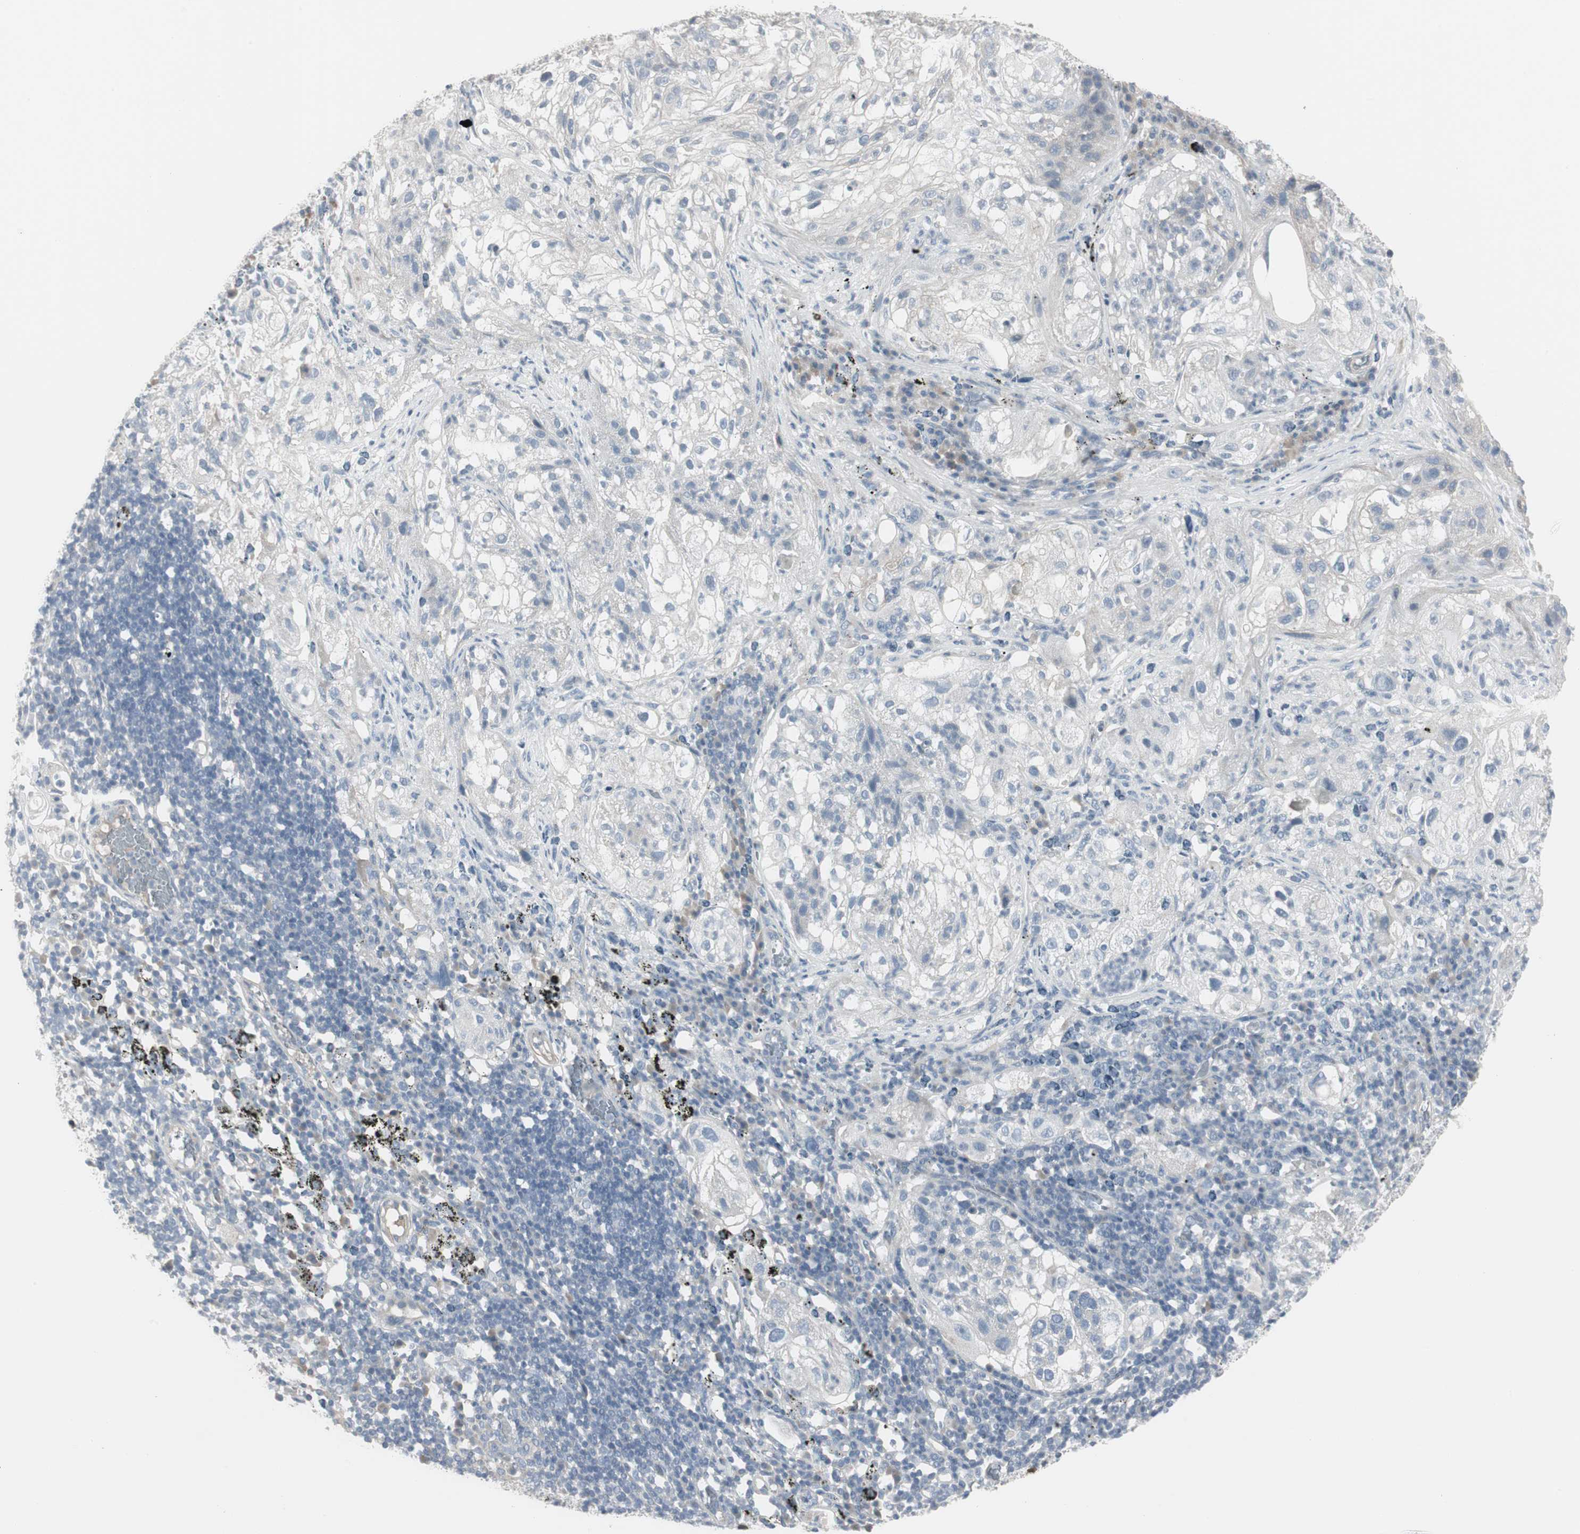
{"staining": {"intensity": "negative", "quantity": "none", "location": "none"}, "tissue": "lung cancer", "cell_type": "Tumor cells", "image_type": "cancer", "snomed": [{"axis": "morphology", "description": "Inflammation, NOS"}, {"axis": "morphology", "description": "Squamous cell carcinoma, NOS"}, {"axis": "topography", "description": "Lymph node"}, {"axis": "topography", "description": "Soft tissue"}, {"axis": "topography", "description": "Lung"}], "caption": "An immunohistochemistry image of lung squamous cell carcinoma is shown. There is no staining in tumor cells of lung squamous cell carcinoma.", "gene": "DMPK", "patient": {"sex": "male", "age": 66}}